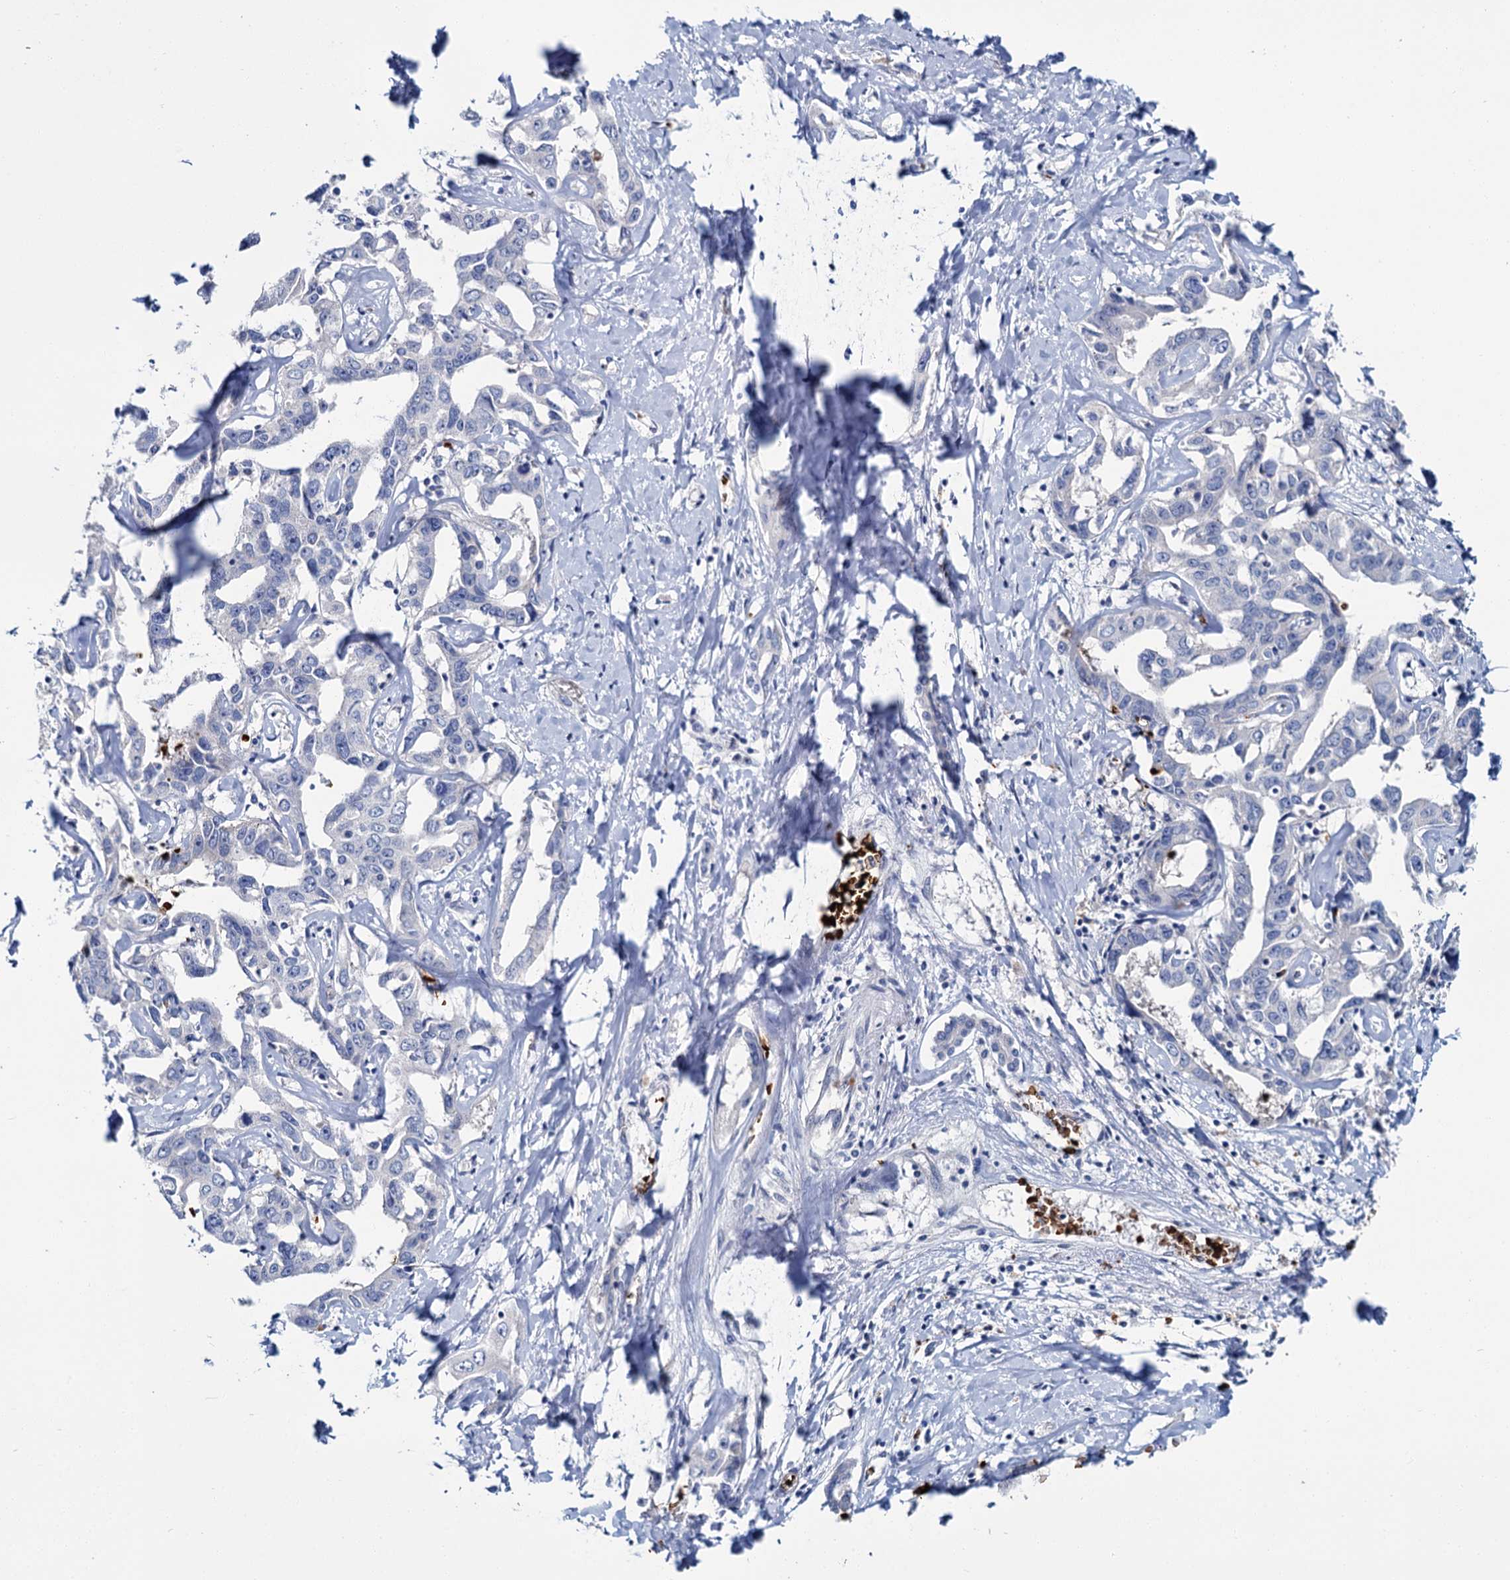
{"staining": {"intensity": "negative", "quantity": "none", "location": "none"}, "tissue": "liver cancer", "cell_type": "Tumor cells", "image_type": "cancer", "snomed": [{"axis": "morphology", "description": "Cholangiocarcinoma"}, {"axis": "topography", "description": "Liver"}], "caption": "Tumor cells show no significant expression in cholangiocarcinoma (liver). (DAB (3,3'-diaminobenzidine) immunohistochemistry (IHC) with hematoxylin counter stain).", "gene": "ATG2A", "patient": {"sex": "male", "age": 59}}